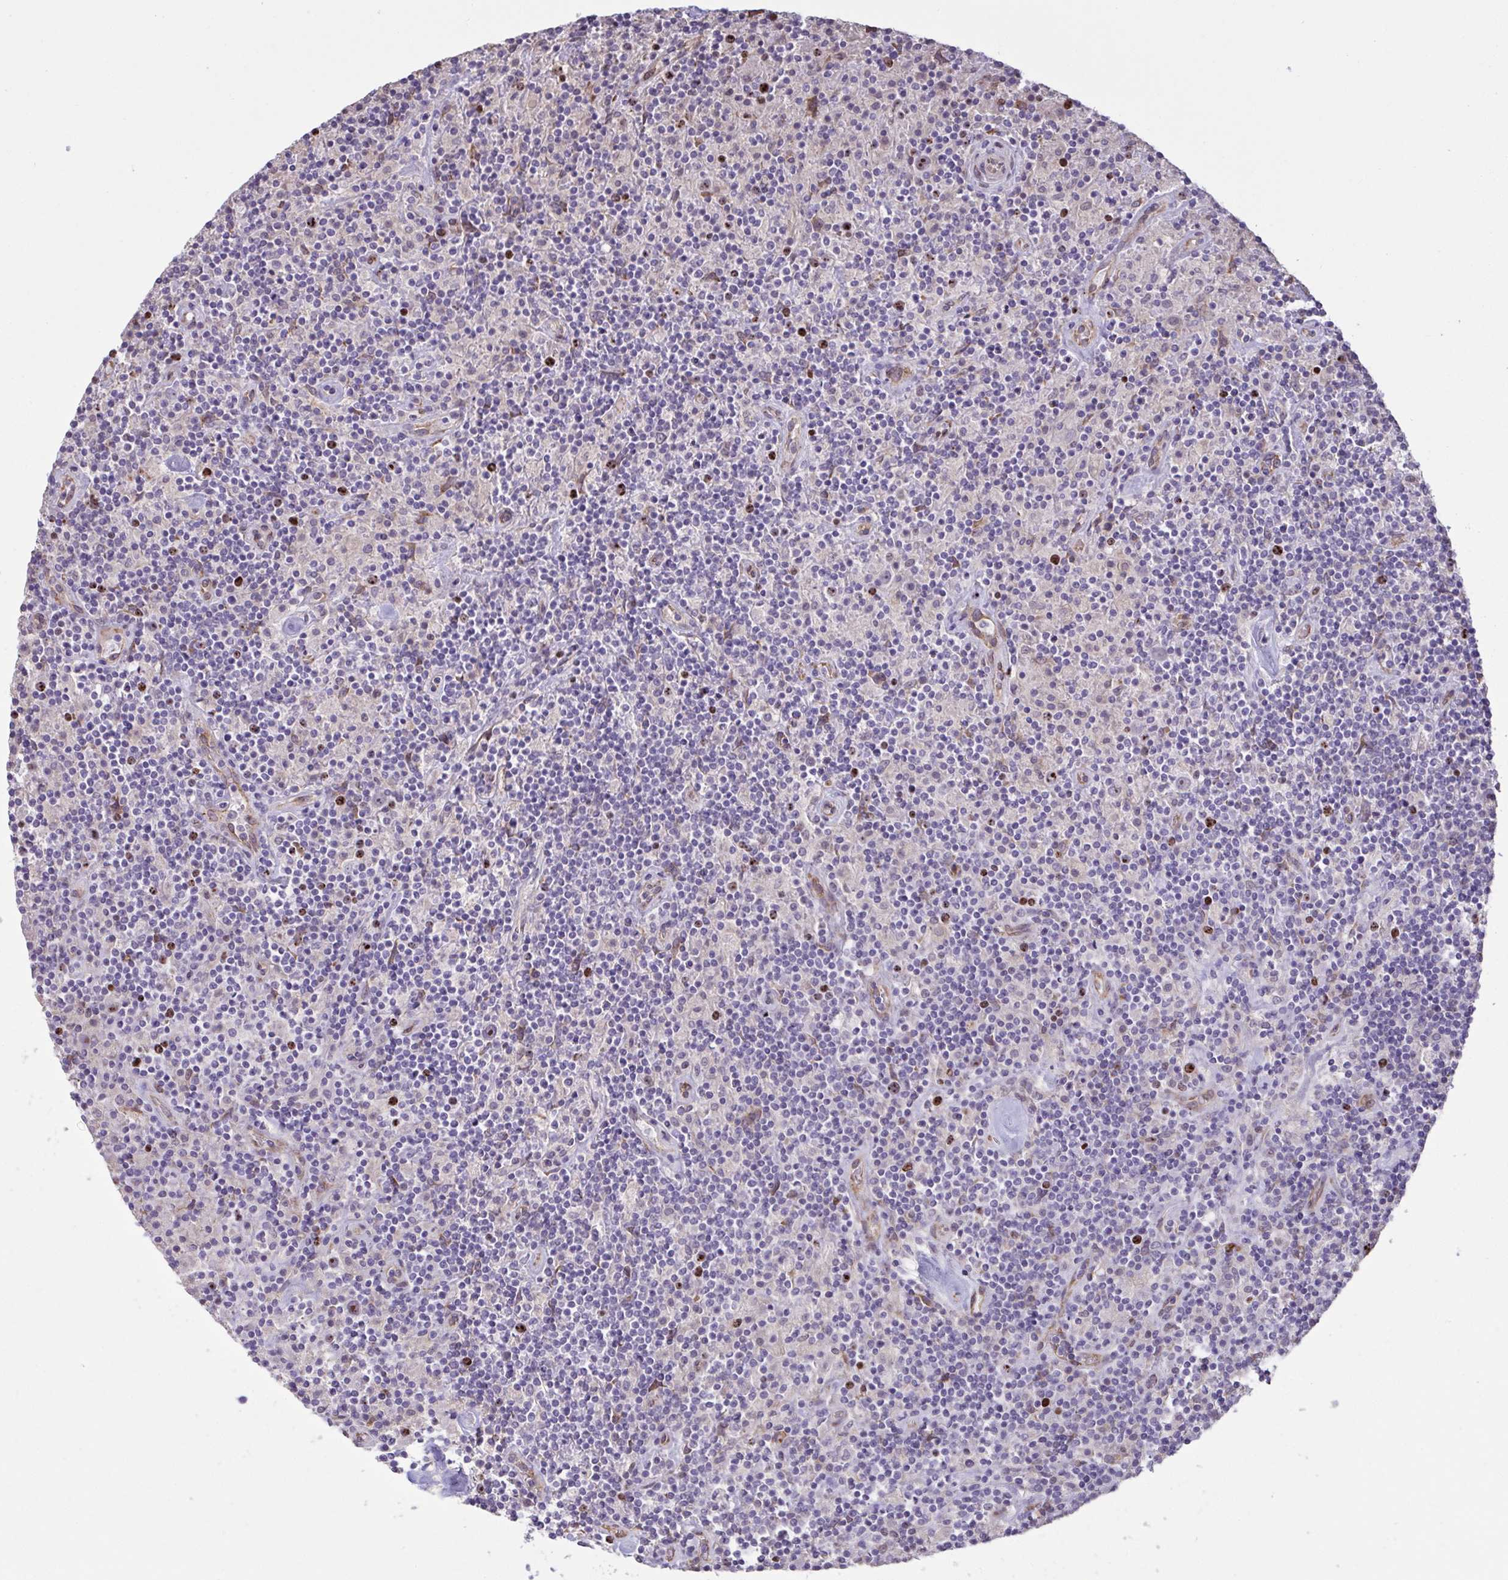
{"staining": {"intensity": "moderate", "quantity": "<25%", "location": "cytoplasmic/membranous,nuclear"}, "tissue": "lymphoma", "cell_type": "Tumor cells", "image_type": "cancer", "snomed": [{"axis": "morphology", "description": "Hodgkin's disease, NOS"}, {"axis": "topography", "description": "Lymph node"}], "caption": "Human lymphoma stained with a brown dye shows moderate cytoplasmic/membranous and nuclear positive staining in approximately <25% of tumor cells.", "gene": "SETD7", "patient": {"sex": "male", "age": 70}}